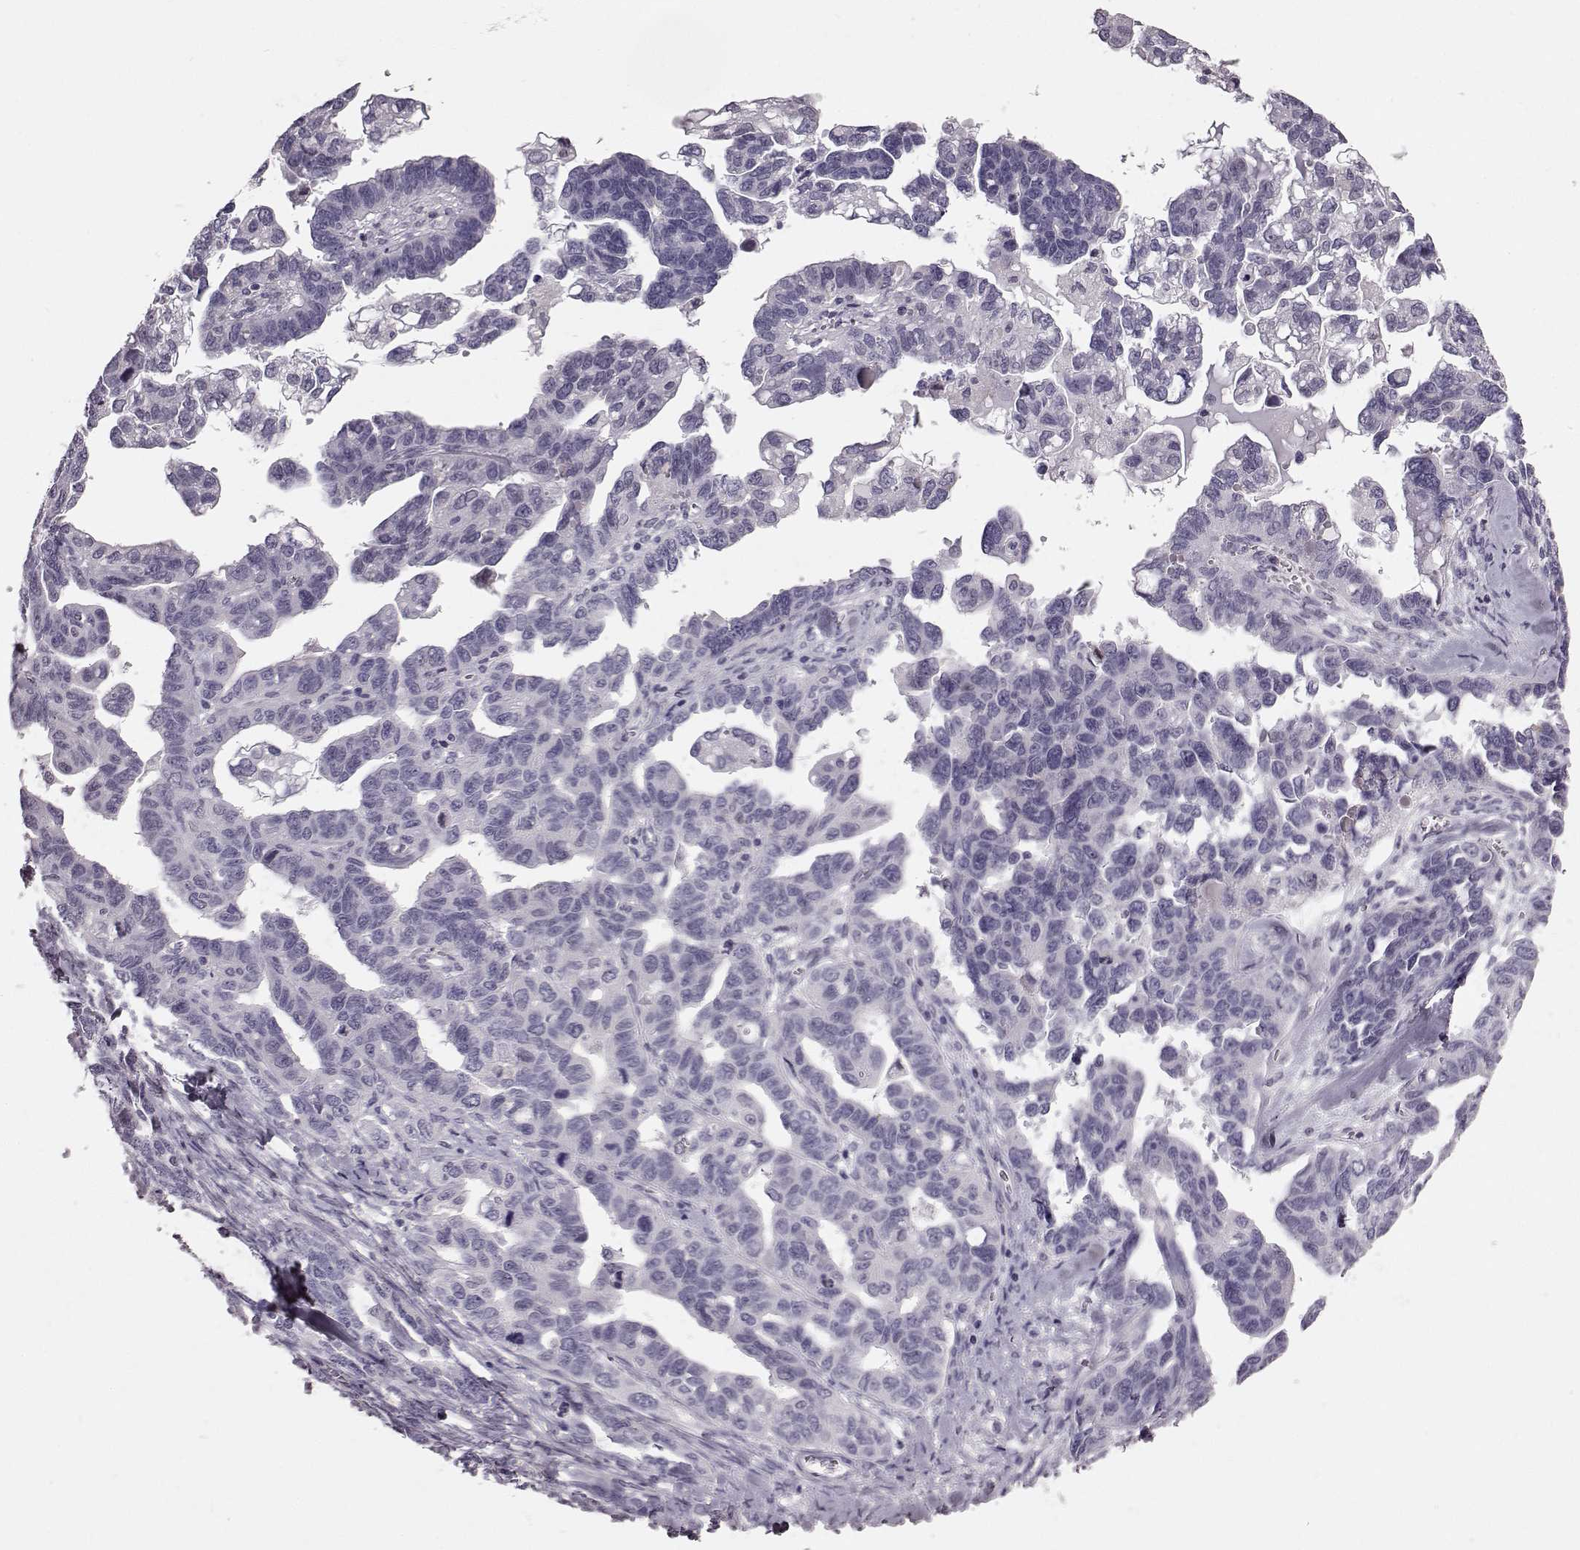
{"staining": {"intensity": "negative", "quantity": "none", "location": "none"}, "tissue": "ovarian cancer", "cell_type": "Tumor cells", "image_type": "cancer", "snomed": [{"axis": "morphology", "description": "Cystadenocarcinoma, serous, NOS"}, {"axis": "topography", "description": "Ovary"}], "caption": "Micrograph shows no significant protein expression in tumor cells of serous cystadenocarcinoma (ovarian).", "gene": "TCHHL1", "patient": {"sex": "female", "age": 69}}